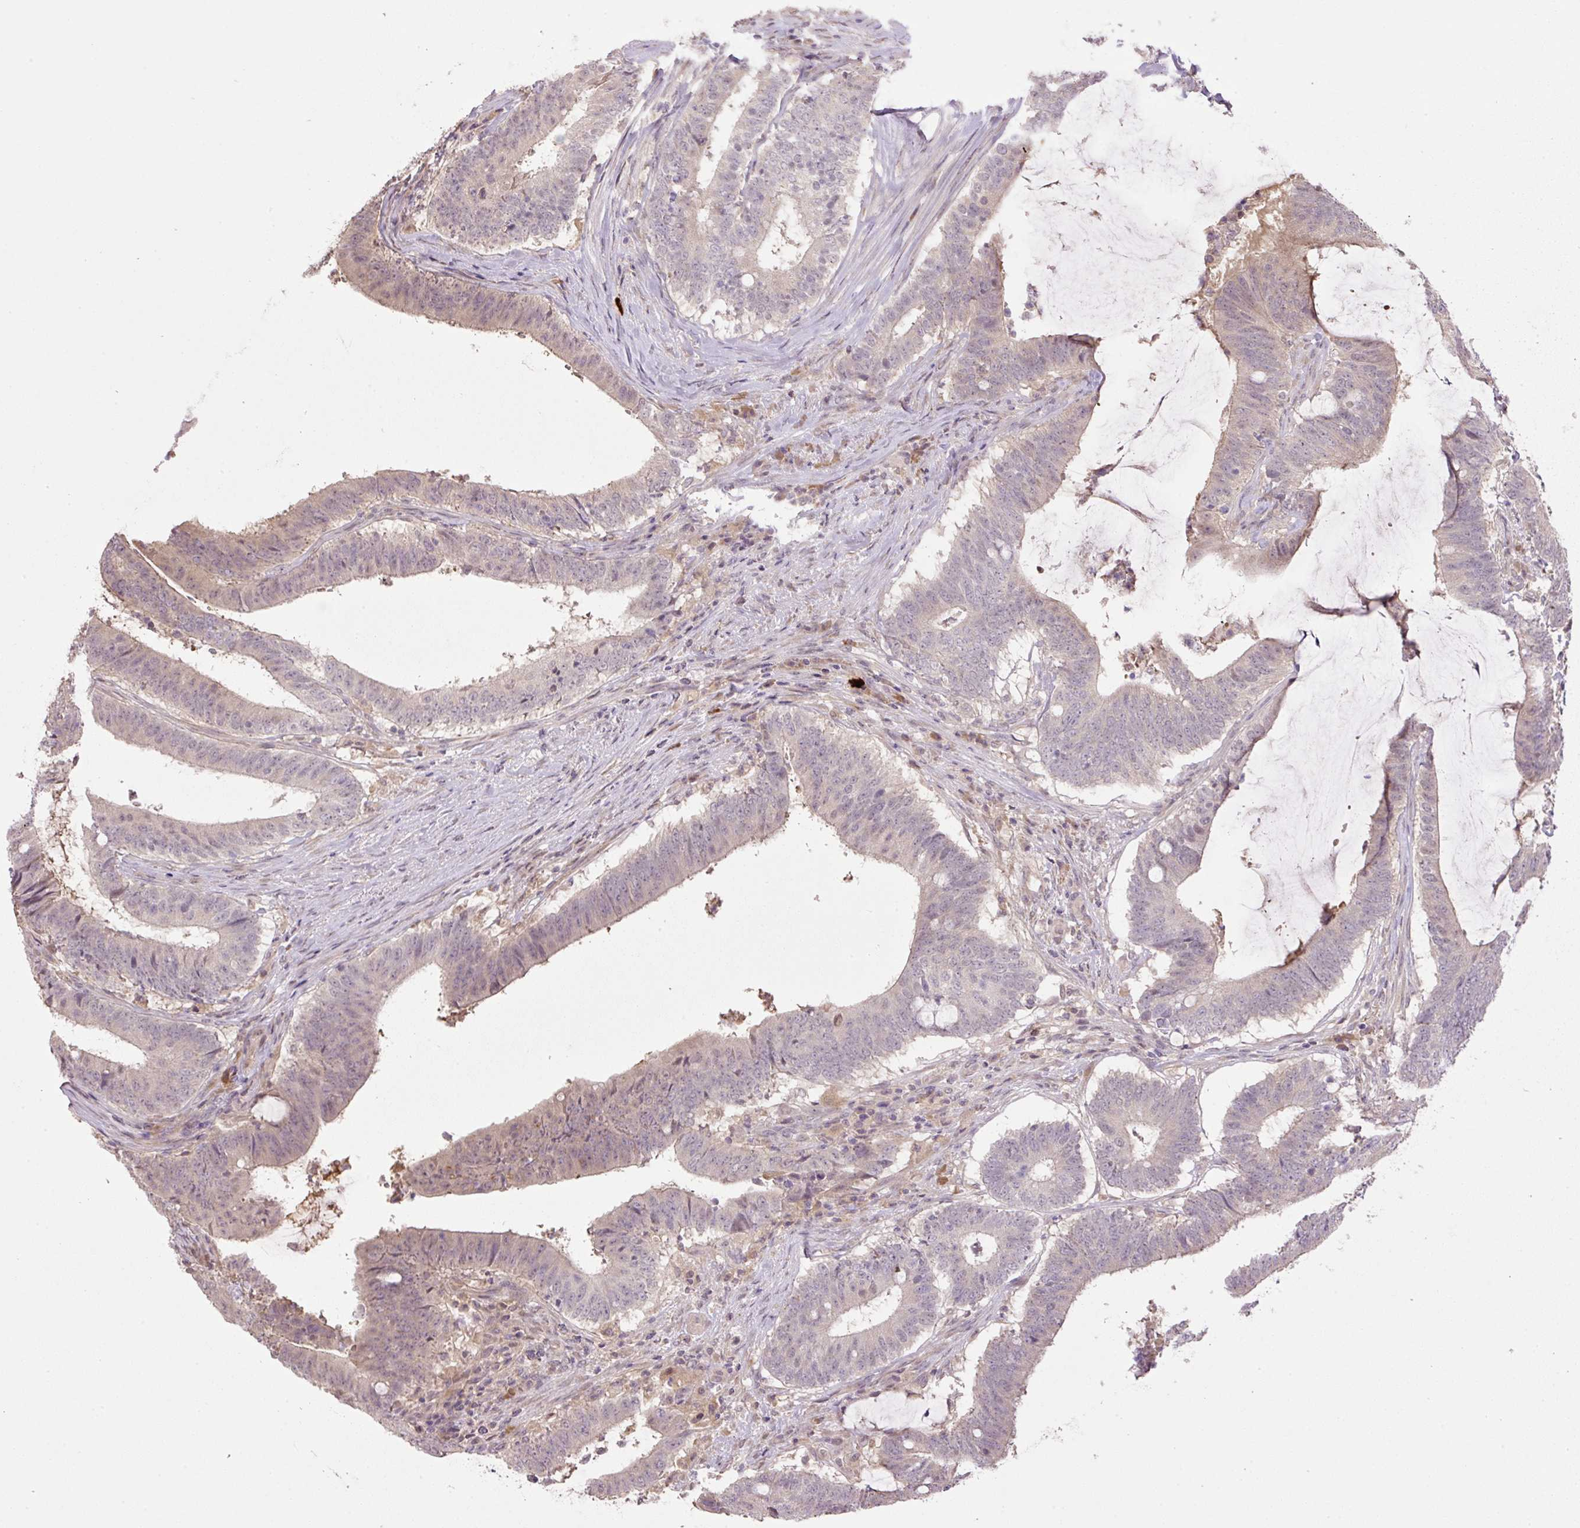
{"staining": {"intensity": "weak", "quantity": "<25%", "location": "cytoplasmic/membranous"}, "tissue": "colorectal cancer", "cell_type": "Tumor cells", "image_type": "cancer", "snomed": [{"axis": "morphology", "description": "Adenocarcinoma, NOS"}, {"axis": "topography", "description": "Colon"}], "caption": "Colorectal cancer was stained to show a protein in brown. There is no significant expression in tumor cells. Brightfield microscopy of immunohistochemistry (IHC) stained with DAB (brown) and hematoxylin (blue), captured at high magnification.", "gene": "HABP4", "patient": {"sex": "female", "age": 43}}